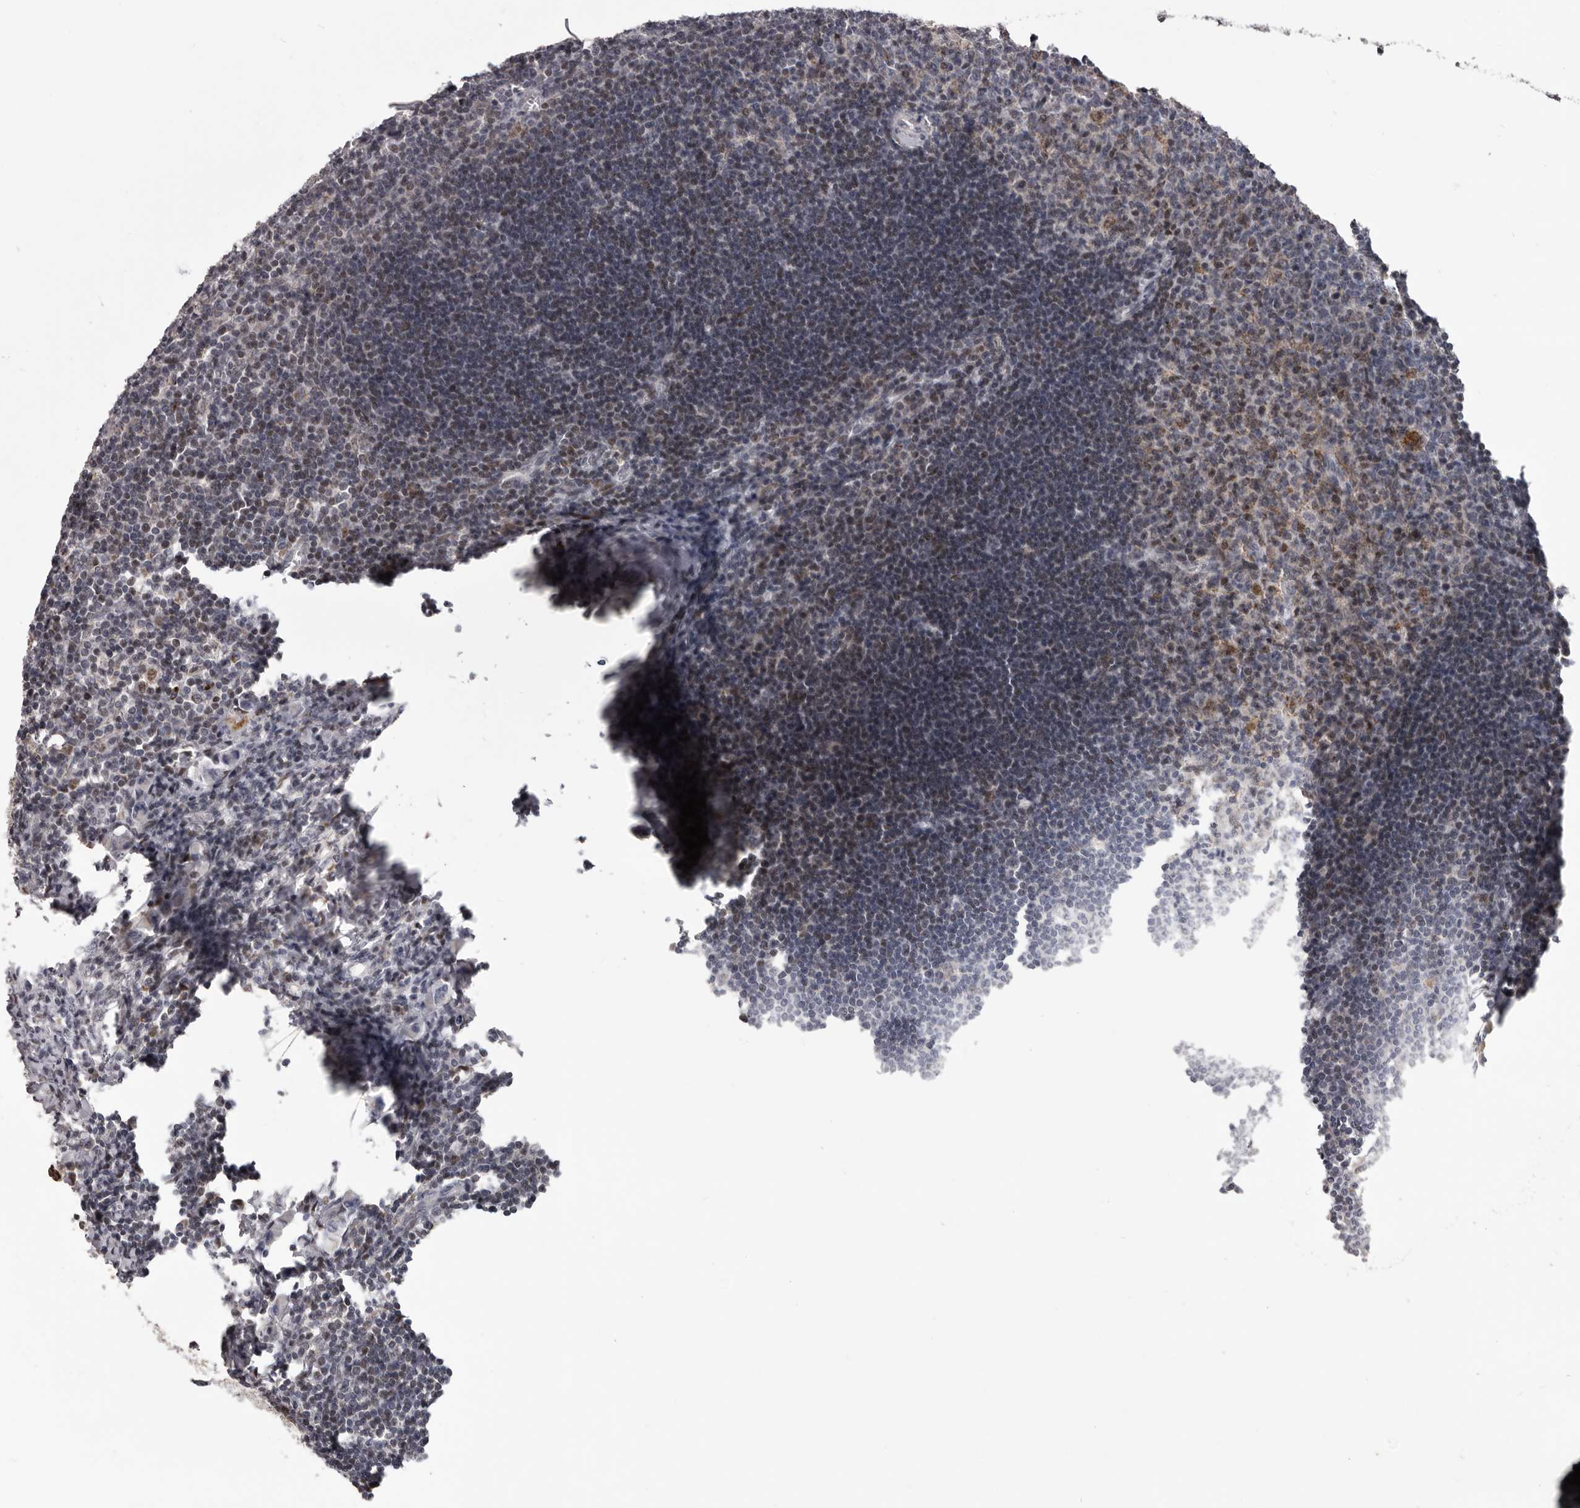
{"staining": {"intensity": "weak", "quantity": "25%-75%", "location": "cytoplasmic/membranous"}, "tissue": "lymph node", "cell_type": "Germinal center cells", "image_type": "normal", "snomed": [{"axis": "morphology", "description": "Normal tissue, NOS"}, {"axis": "morphology", "description": "Malignant melanoma, Metastatic site"}, {"axis": "topography", "description": "Lymph node"}], "caption": "Immunohistochemistry (IHC) histopathology image of unremarkable lymph node: lymph node stained using immunohistochemistry (IHC) displays low levels of weak protein expression localized specifically in the cytoplasmic/membranous of germinal center cells, appearing as a cytoplasmic/membranous brown color.", "gene": "C17orf99", "patient": {"sex": "male", "age": 41}}